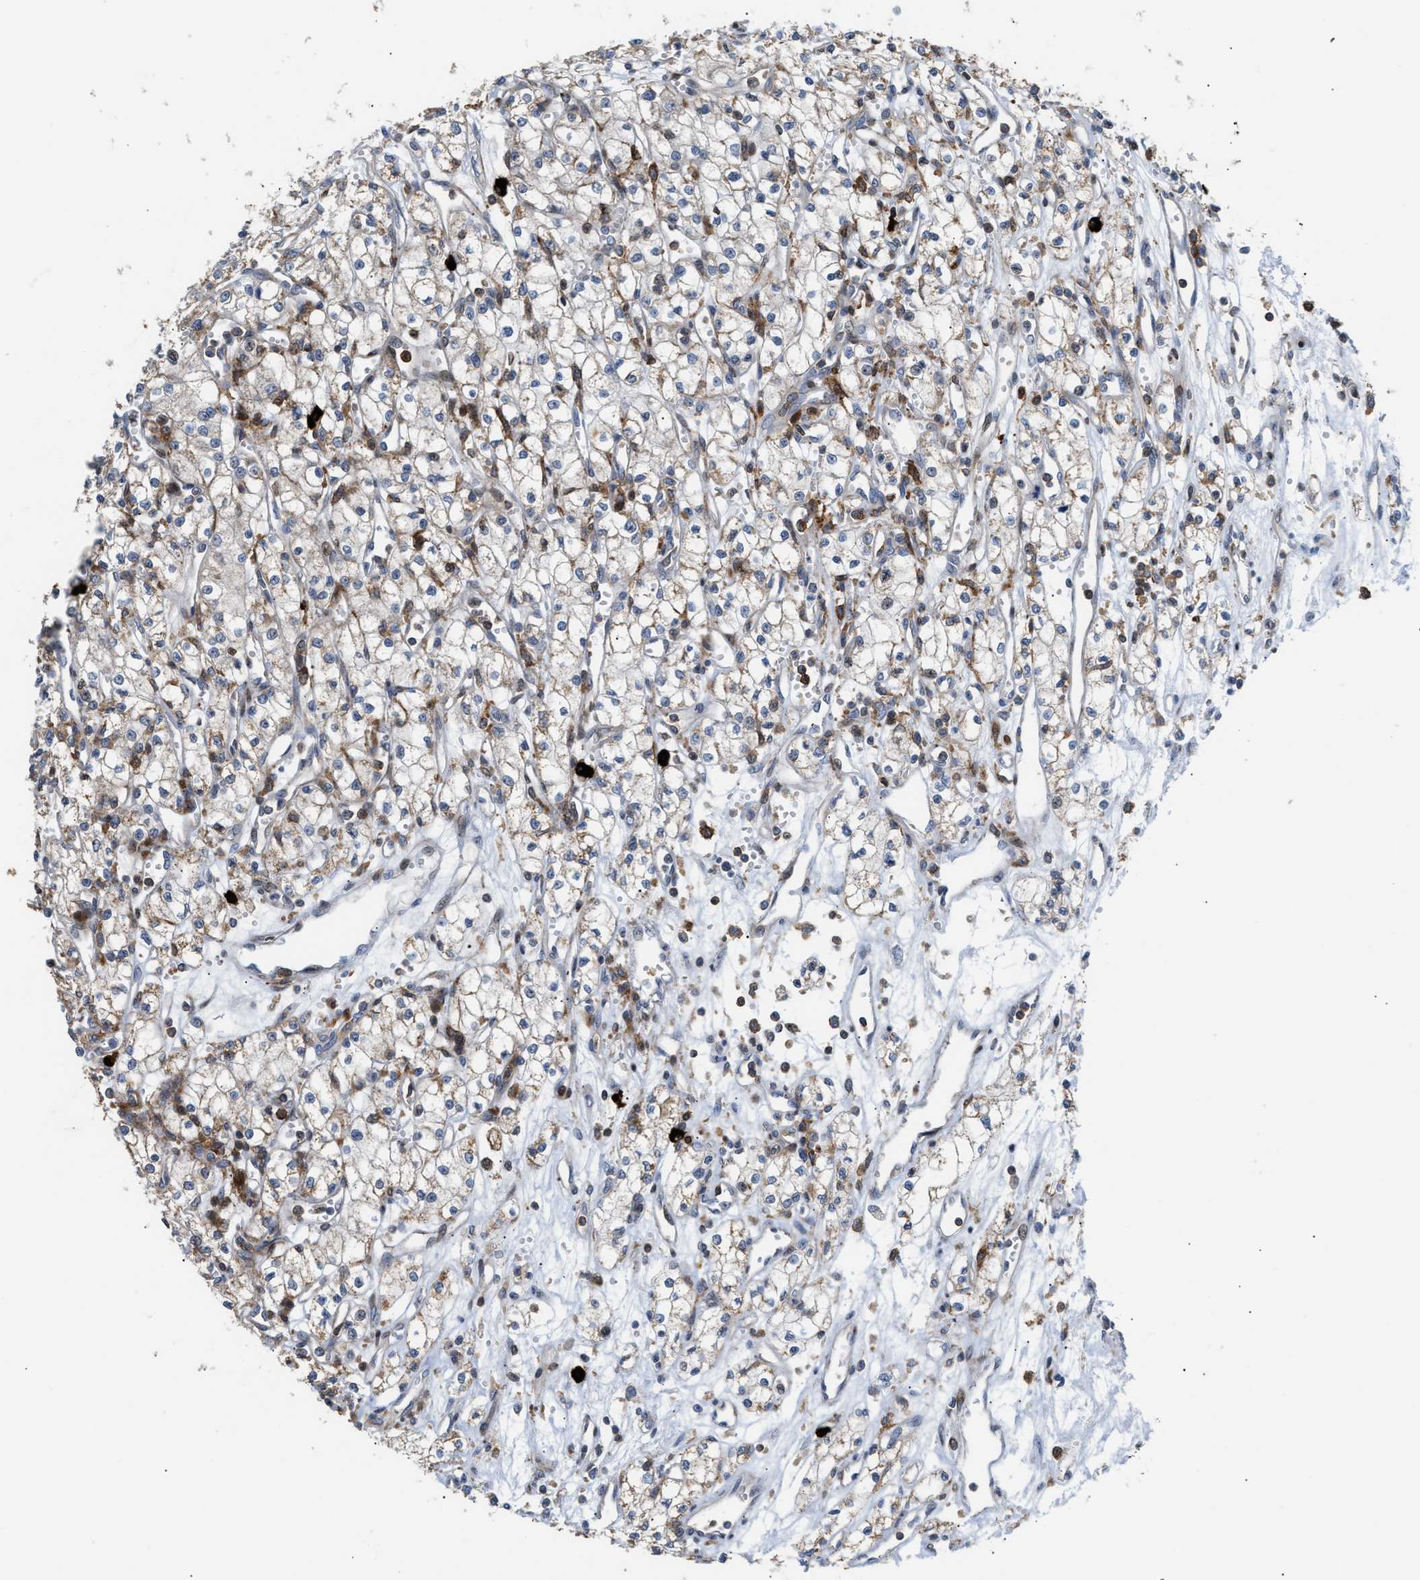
{"staining": {"intensity": "weak", "quantity": "<25%", "location": "cytoplasmic/membranous"}, "tissue": "renal cancer", "cell_type": "Tumor cells", "image_type": "cancer", "snomed": [{"axis": "morphology", "description": "Adenocarcinoma, NOS"}, {"axis": "topography", "description": "Kidney"}], "caption": "This micrograph is of adenocarcinoma (renal) stained with immunohistochemistry to label a protein in brown with the nuclei are counter-stained blue. There is no positivity in tumor cells.", "gene": "ATP9A", "patient": {"sex": "male", "age": 59}}